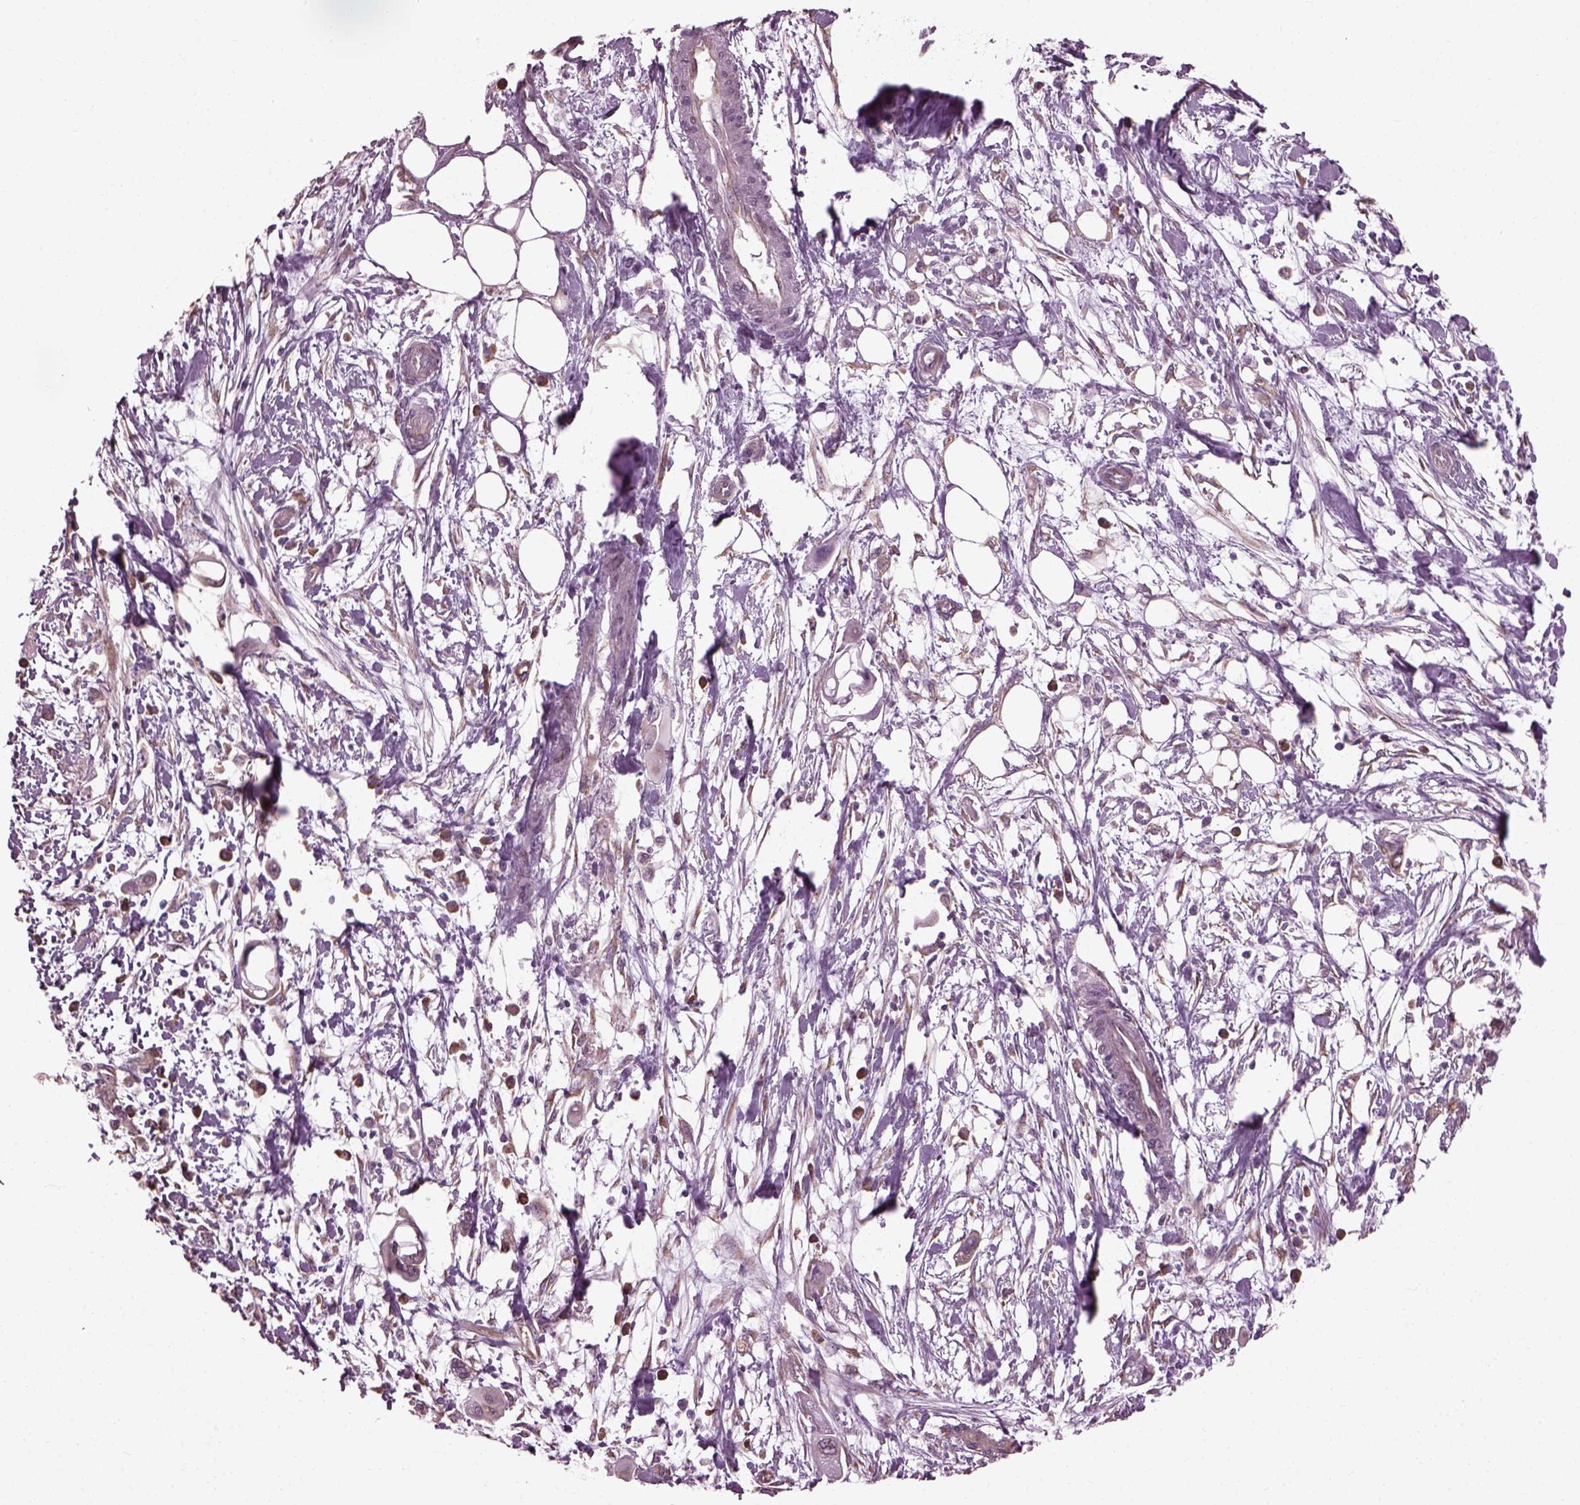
{"staining": {"intensity": "negative", "quantity": "none", "location": "none"}, "tissue": "pancreatic cancer", "cell_type": "Tumor cells", "image_type": "cancer", "snomed": [{"axis": "morphology", "description": "Adenocarcinoma, NOS"}, {"axis": "topography", "description": "Pancreas"}], "caption": "IHC of pancreatic cancer displays no staining in tumor cells.", "gene": "CABP5", "patient": {"sex": "male", "age": 50}}